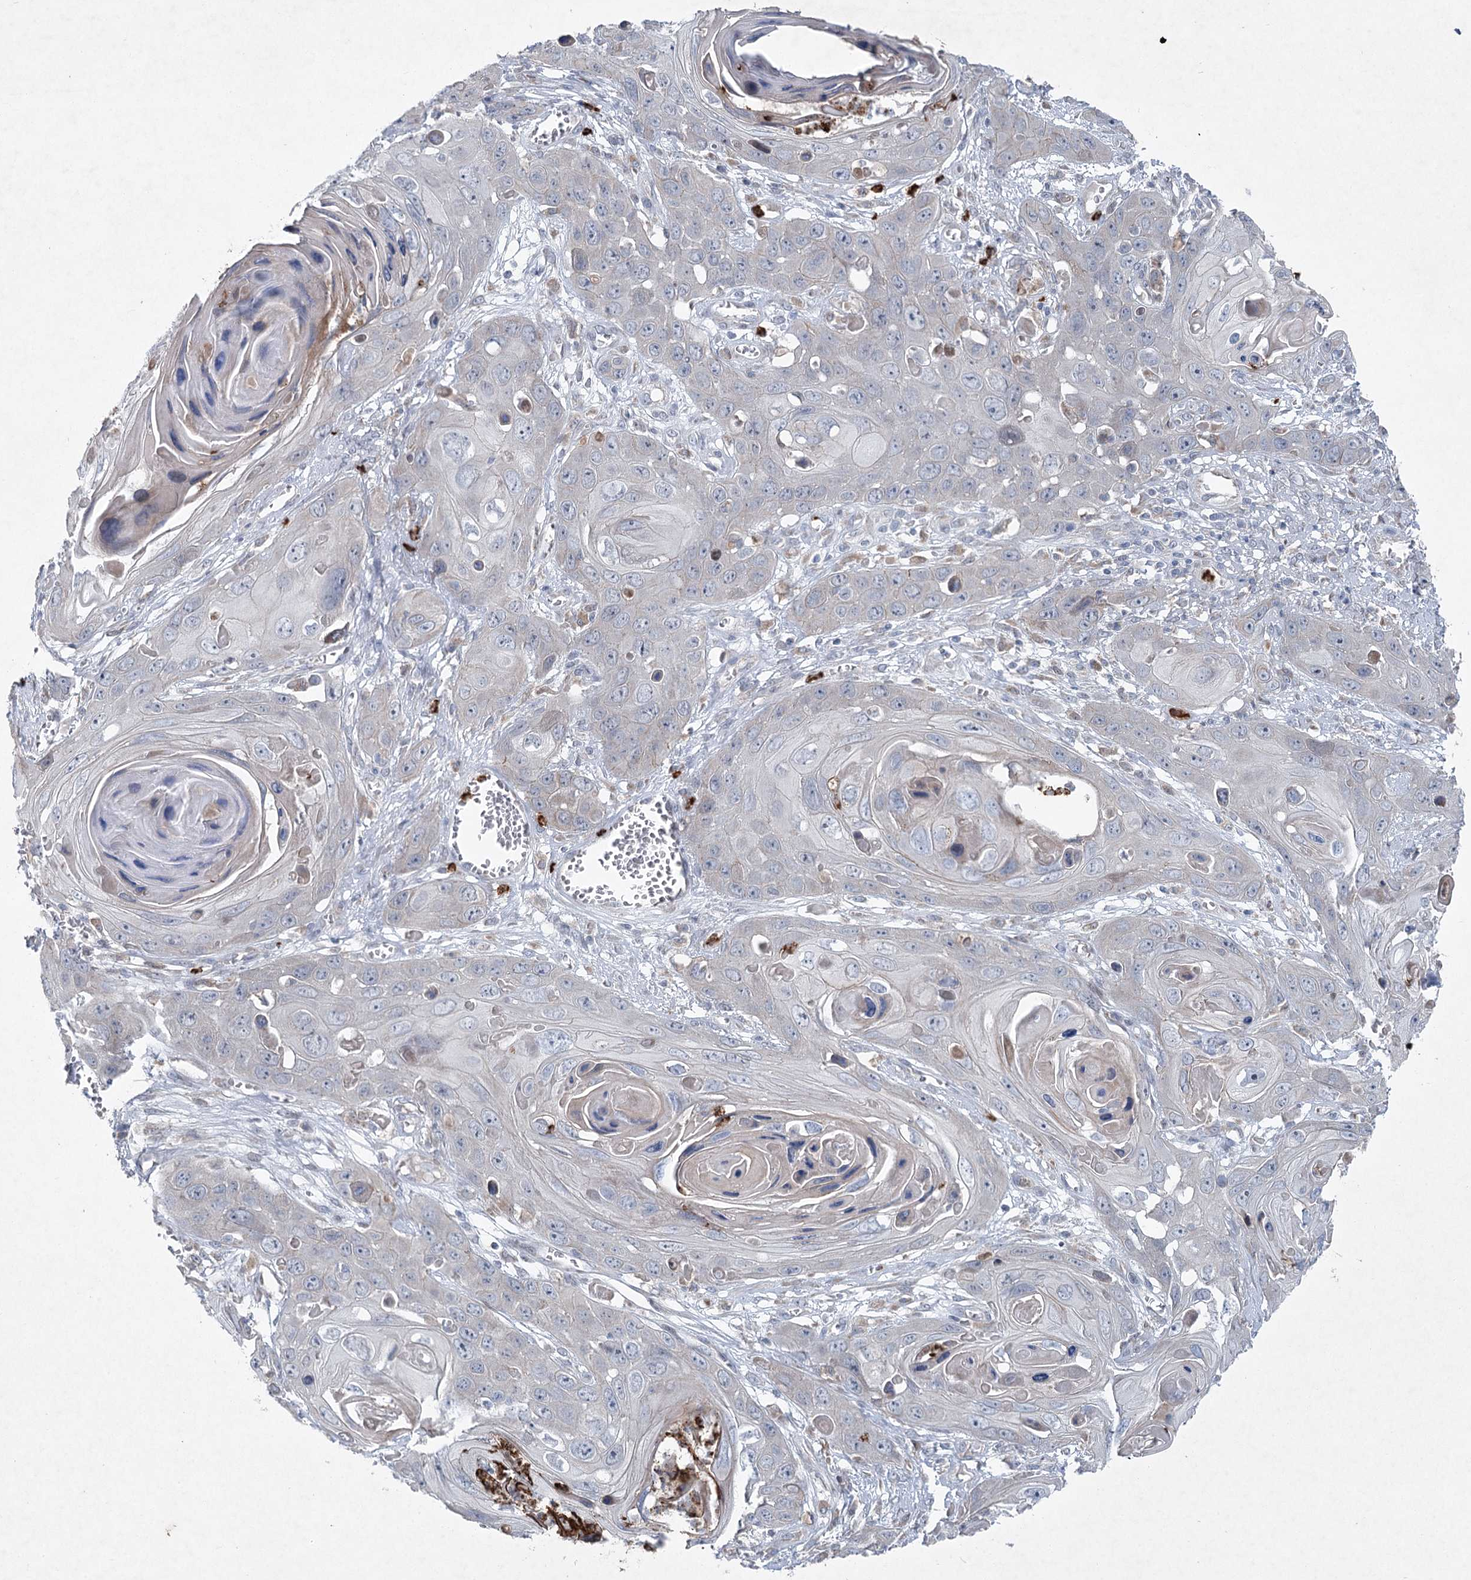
{"staining": {"intensity": "negative", "quantity": "none", "location": "none"}, "tissue": "skin cancer", "cell_type": "Tumor cells", "image_type": "cancer", "snomed": [{"axis": "morphology", "description": "Squamous cell carcinoma, NOS"}, {"axis": "topography", "description": "Skin"}], "caption": "DAB (3,3'-diaminobenzidine) immunohistochemical staining of skin squamous cell carcinoma exhibits no significant staining in tumor cells. (DAB immunohistochemistry, high magnification).", "gene": "PLA2G12A", "patient": {"sex": "male", "age": 55}}